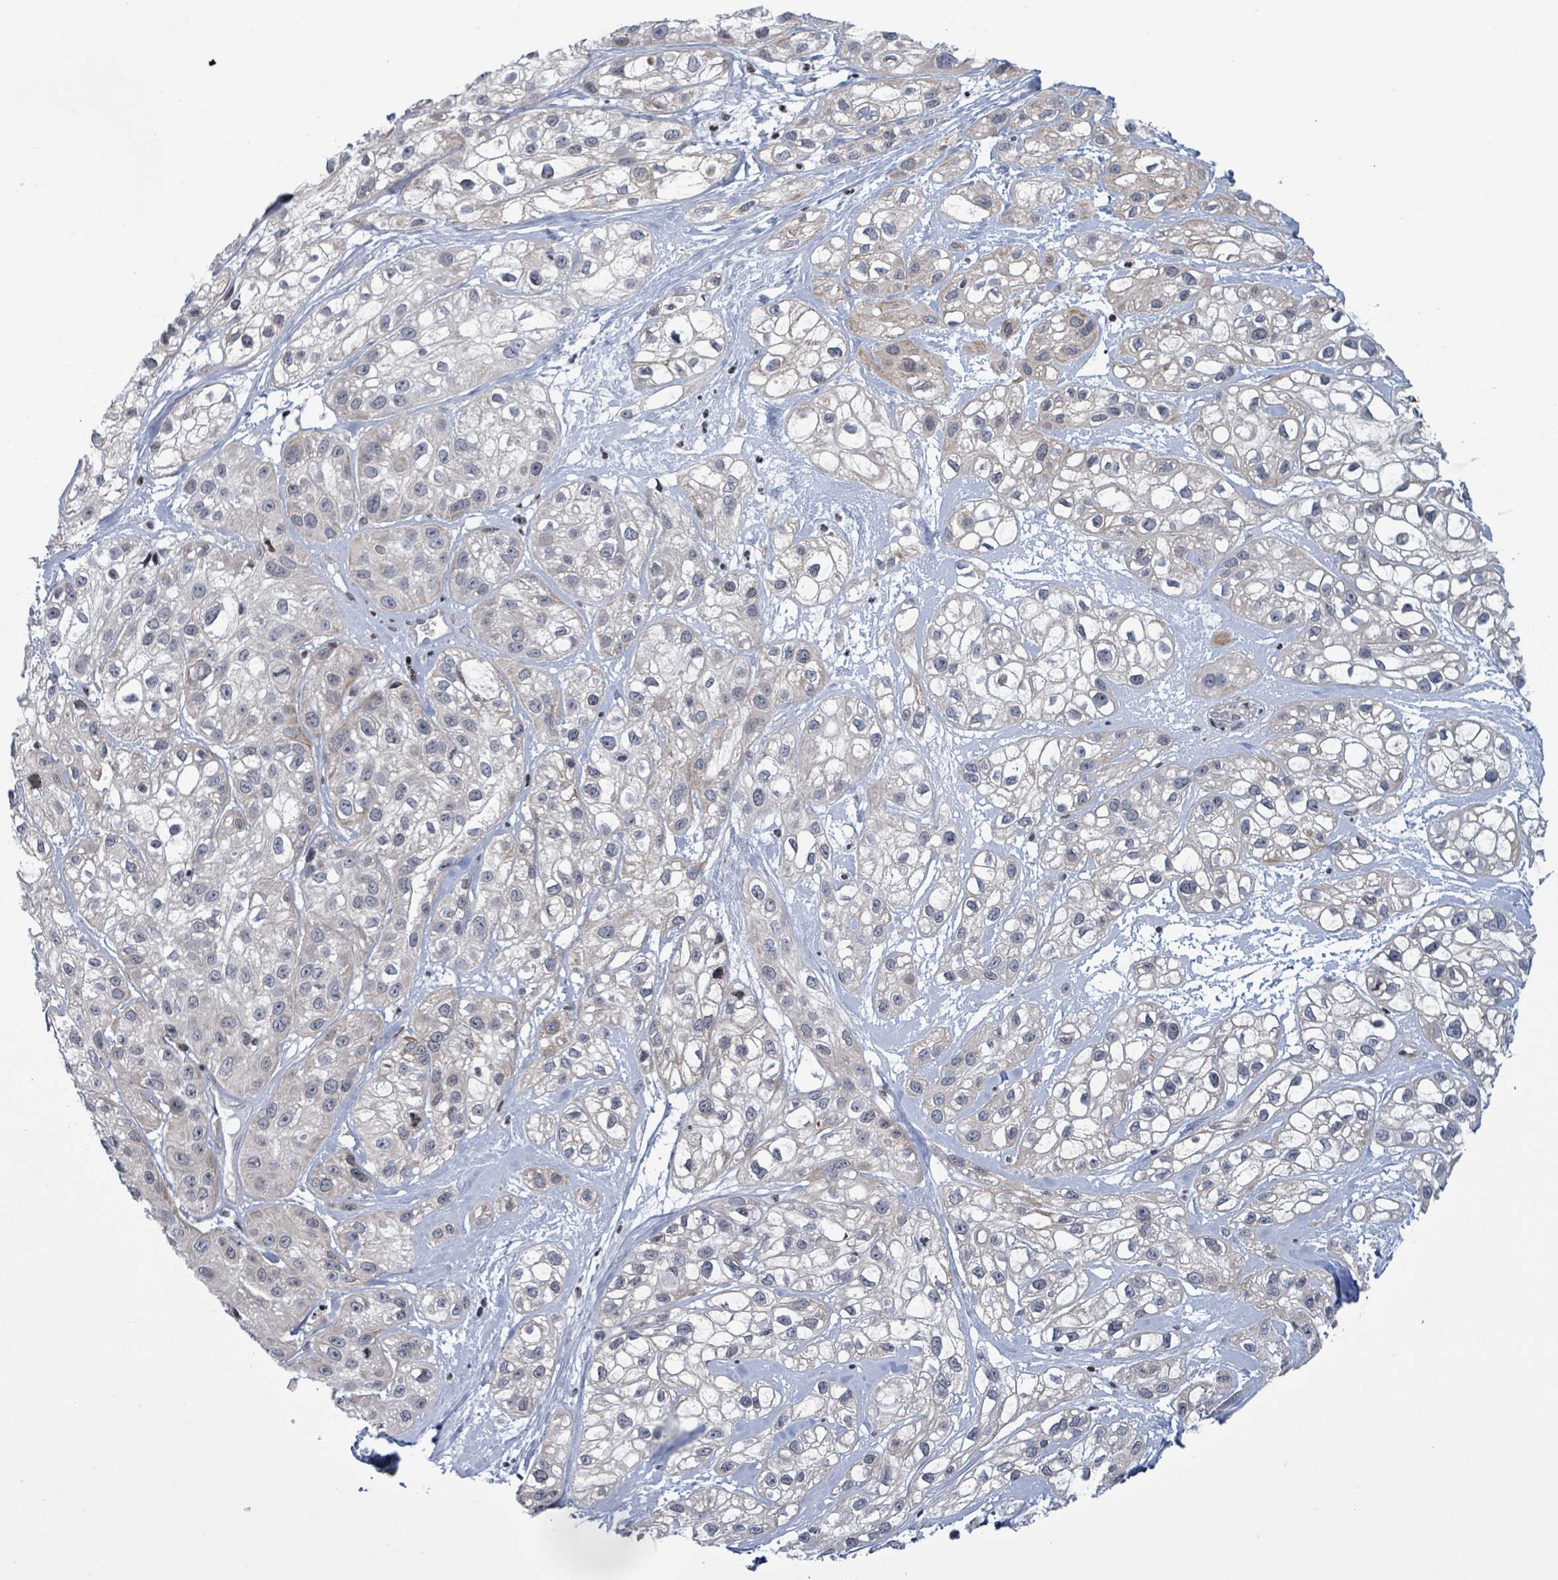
{"staining": {"intensity": "weak", "quantity": "<25%", "location": "cytoplasmic/membranous"}, "tissue": "skin cancer", "cell_type": "Tumor cells", "image_type": "cancer", "snomed": [{"axis": "morphology", "description": "Squamous cell carcinoma, NOS"}, {"axis": "topography", "description": "Skin"}], "caption": "Tumor cells show no significant protein positivity in skin cancer (squamous cell carcinoma). (Stains: DAB (3,3'-diaminobenzidine) immunohistochemistry (IHC) with hematoxylin counter stain, Microscopy: brightfield microscopy at high magnification).", "gene": "FNDC4", "patient": {"sex": "male", "age": 82}}